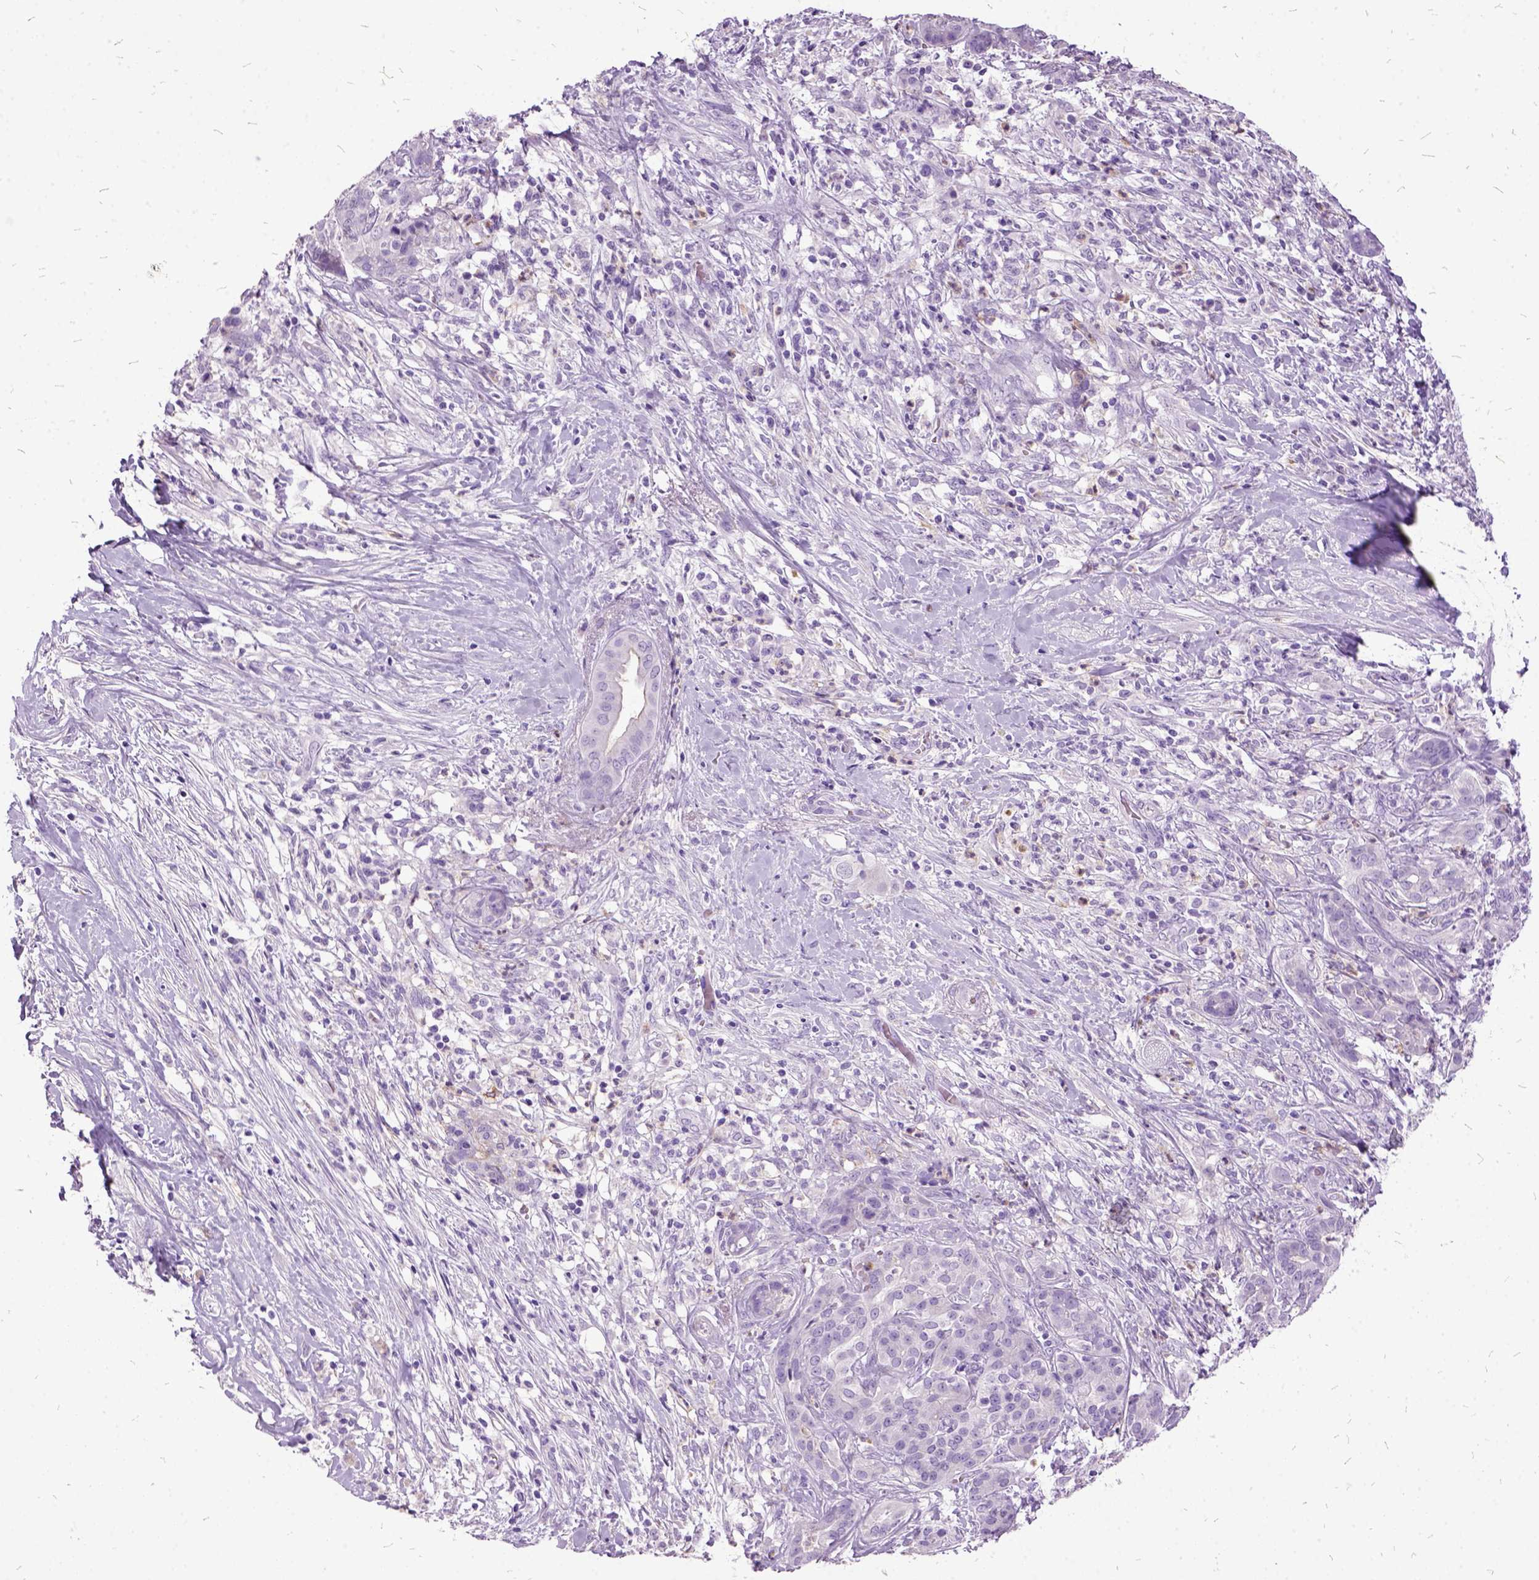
{"staining": {"intensity": "negative", "quantity": "none", "location": "none"}, "tissue": "pancreatic cancer", "cell_type": "Tumor cells", "image_type": "cancer", "snomed": [{"axis": "morphology", "description": "Normal tissue, NOS"}, {"axis": "morphology", "description": "Inflammation, NOS"}, {"axis": "morphology", "description": "Adenocarcinoma, NOS"}, {"axis": "topography", "description": "Pancreas"}], "caption": "IHC photomicrograph of pancreatic adenocarcinoma stained for a protein (brown), which exhibits no staining in tumor cells.", "gene": "MME", "patient": {"sex": "male", "age": 57}}